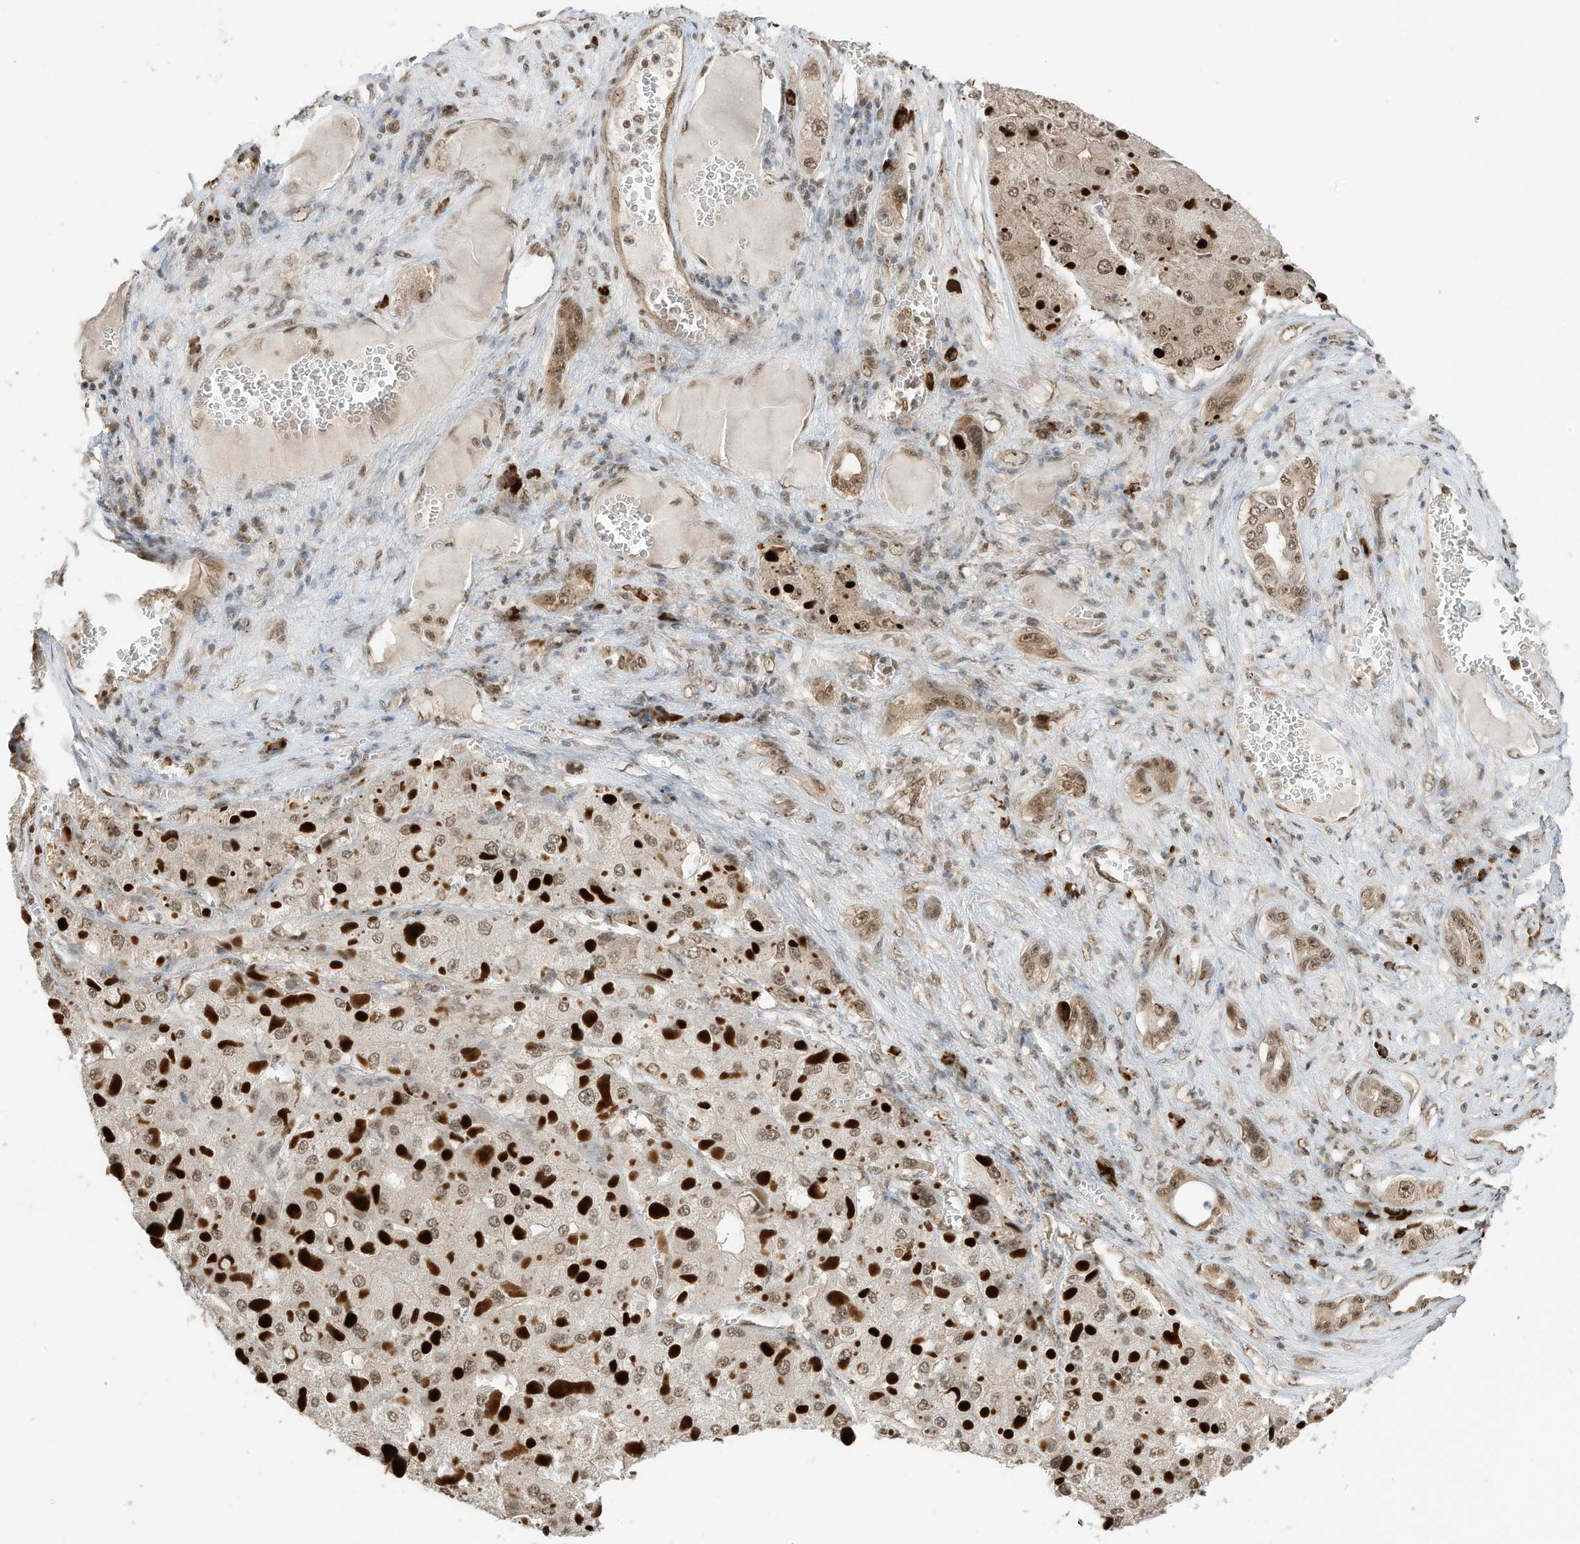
{"staining": {"intensity": "weak", "quantity": ">75%", "location": "nuclear"}, "tissue": "liver cancer", "cell_type": "Tumor cells", "image_type": "cancer", "snomed": [{"axis": "morphology", "description": "Carcinoma, Hepatocellular, NOS"}, {"axis": "topography", "description": "Liver"}], "caption": "IHC (DAB) staining of liver cancer (hepatocellular carcinoma) reveals weak nuclear protein expression in approximately >75% of tumor cells.", "gene": "ZNF195", "patient": {"sex": "female", "age": 73}}